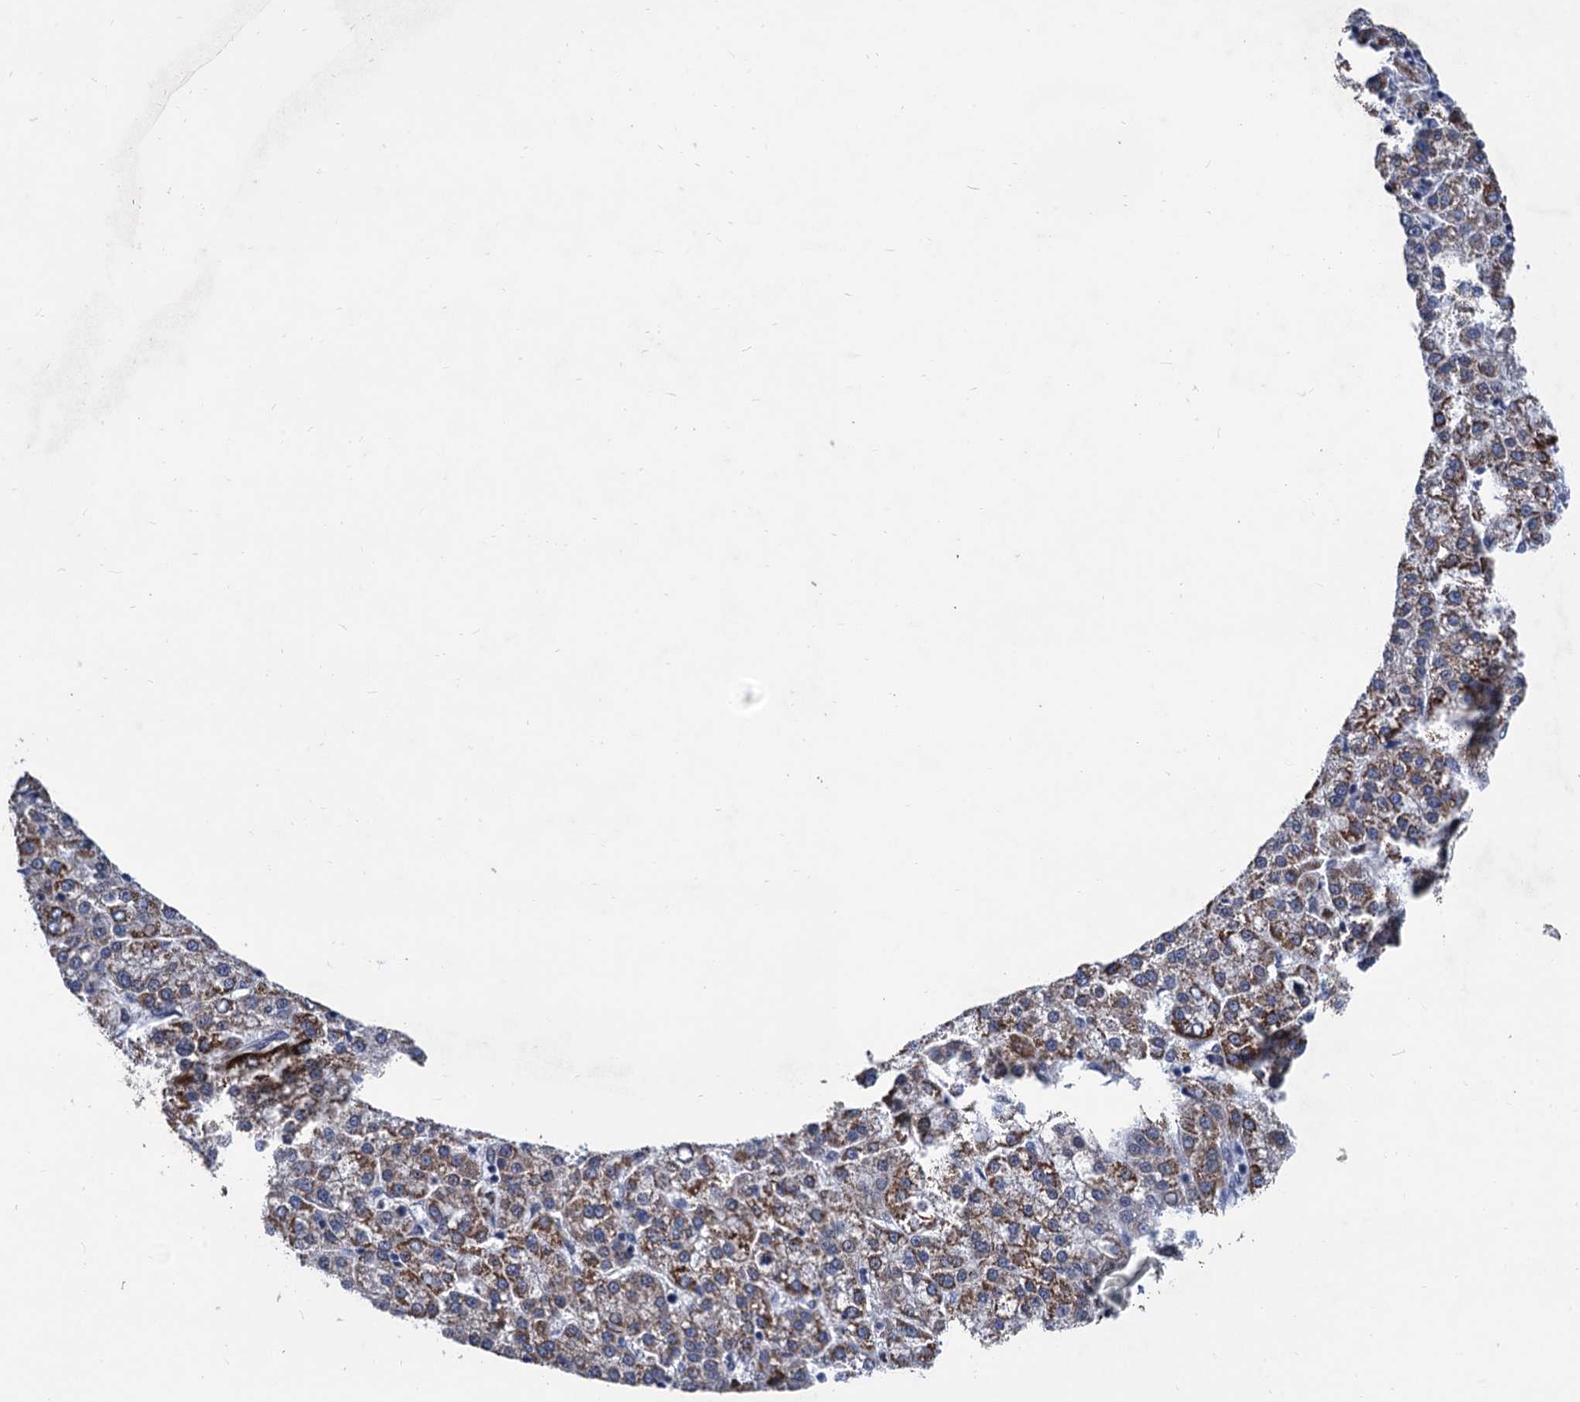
{"staining": {"intensity": "moderate", "quantity": "25%-75%", "location": "cytoplasmic/membranous"}, "tissue": "liver cancer", "cell_type": "Tumor cells", "image_type": "cancer", "snomed": [{"axis": "morphology", "description": "Carcinoma, Hepatocellular, NOS"}, {"axis": "topography", "description": "Liver"}], "caption": "The image displays a brown stain indicating the presence of a protein in the cytoplasmic/membranous of tumor cells in liver cancer.", "gene": "TSEN34", "patient": {"sex": "female", "age": 58}}